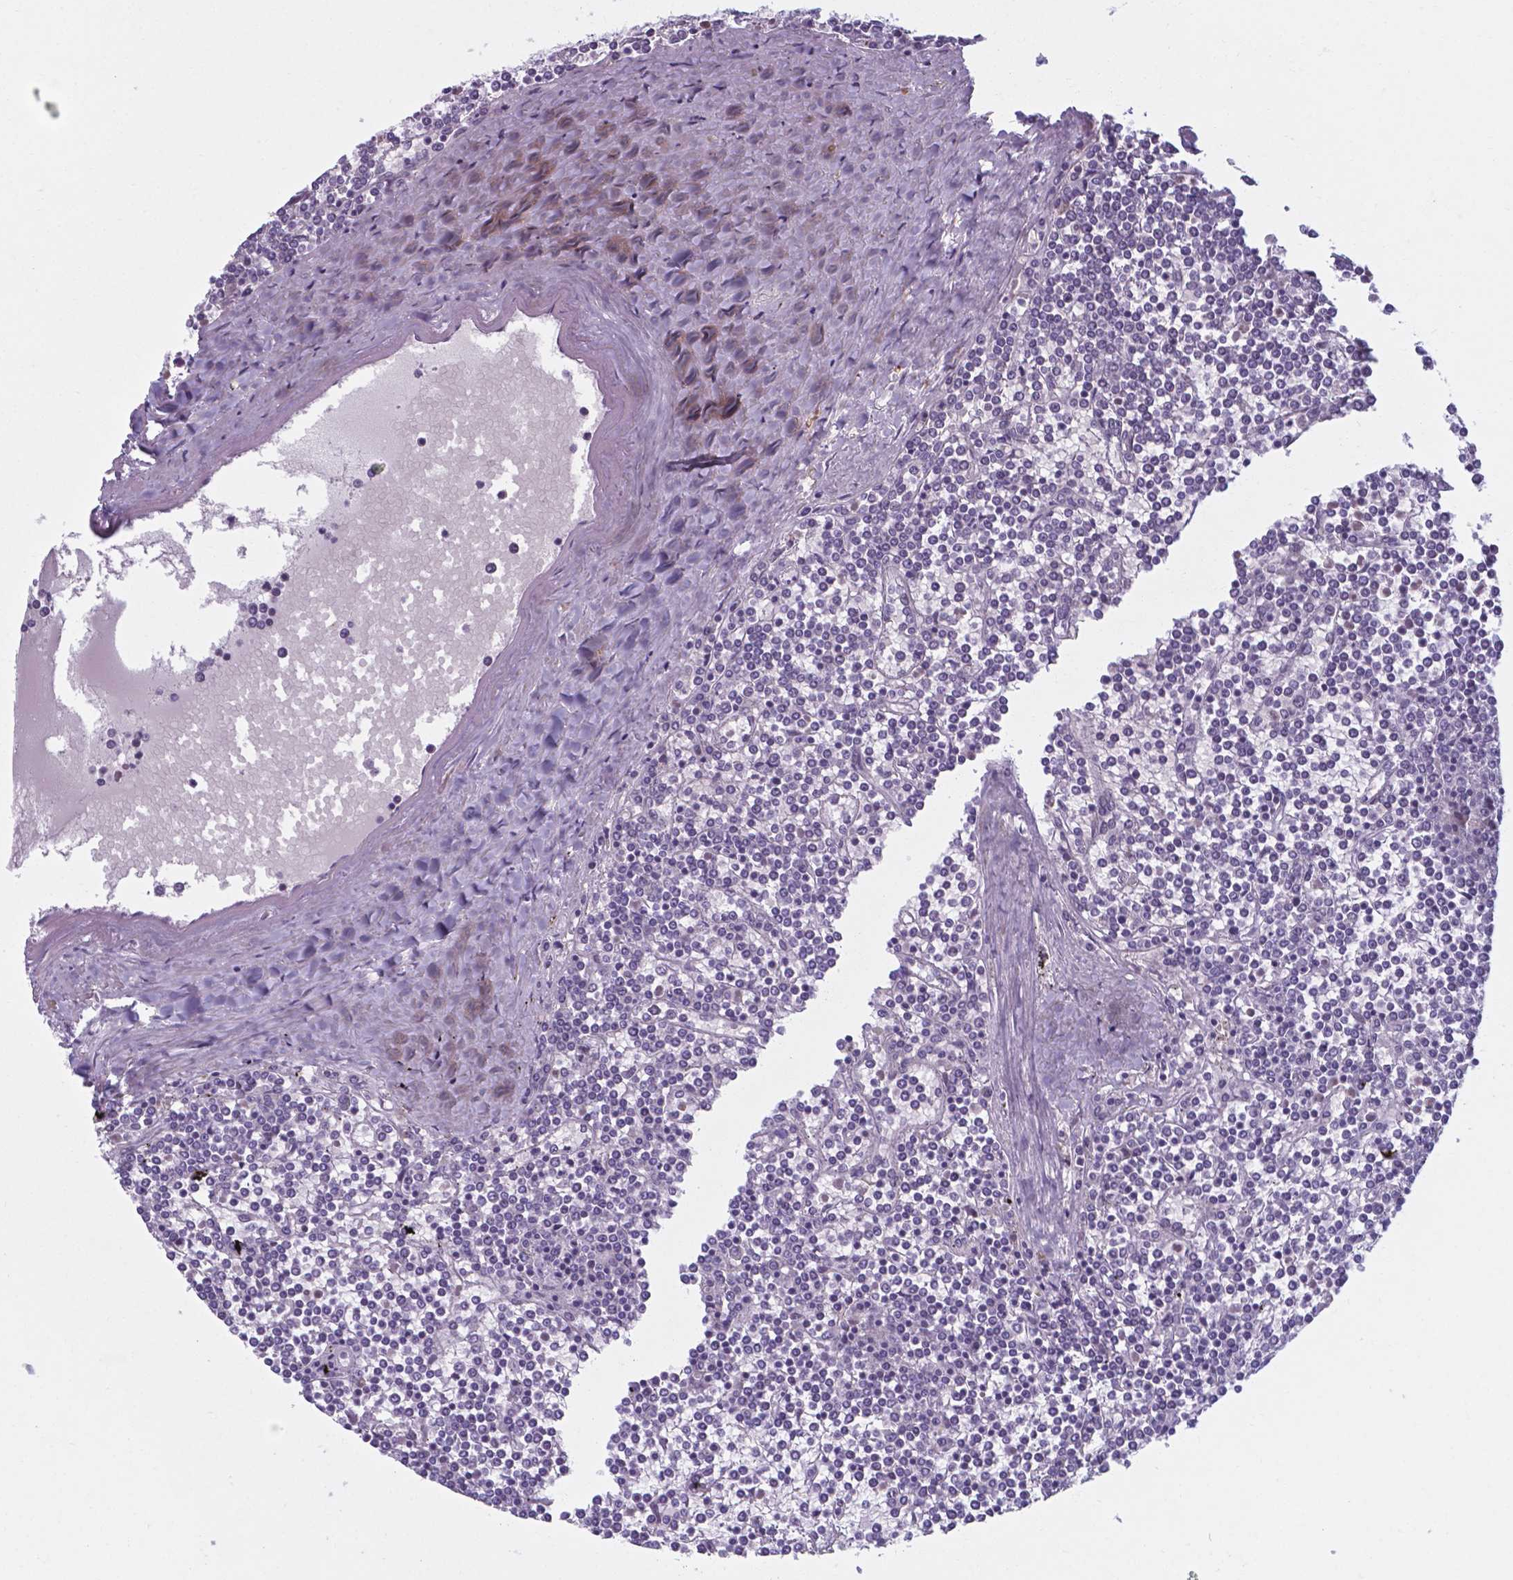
{"staining": {"intensity": "negative", "quantity": "none", "location": "none"}, "tissue": "lymphoma", "cell_type": "Tumor cells", "image_type": "cancer", "snomed": [{"axis": "morphology", "description": "Malignant lymphoma, non-Hodgkin's type, Low grade"}, {"axis": "topography", "description": "Spleen"}], "caption": "Tumor cells show no significant protein staining in lymphoma.", "gene": "AP5B1", "patient": {"sex": "female", "age": 19}}